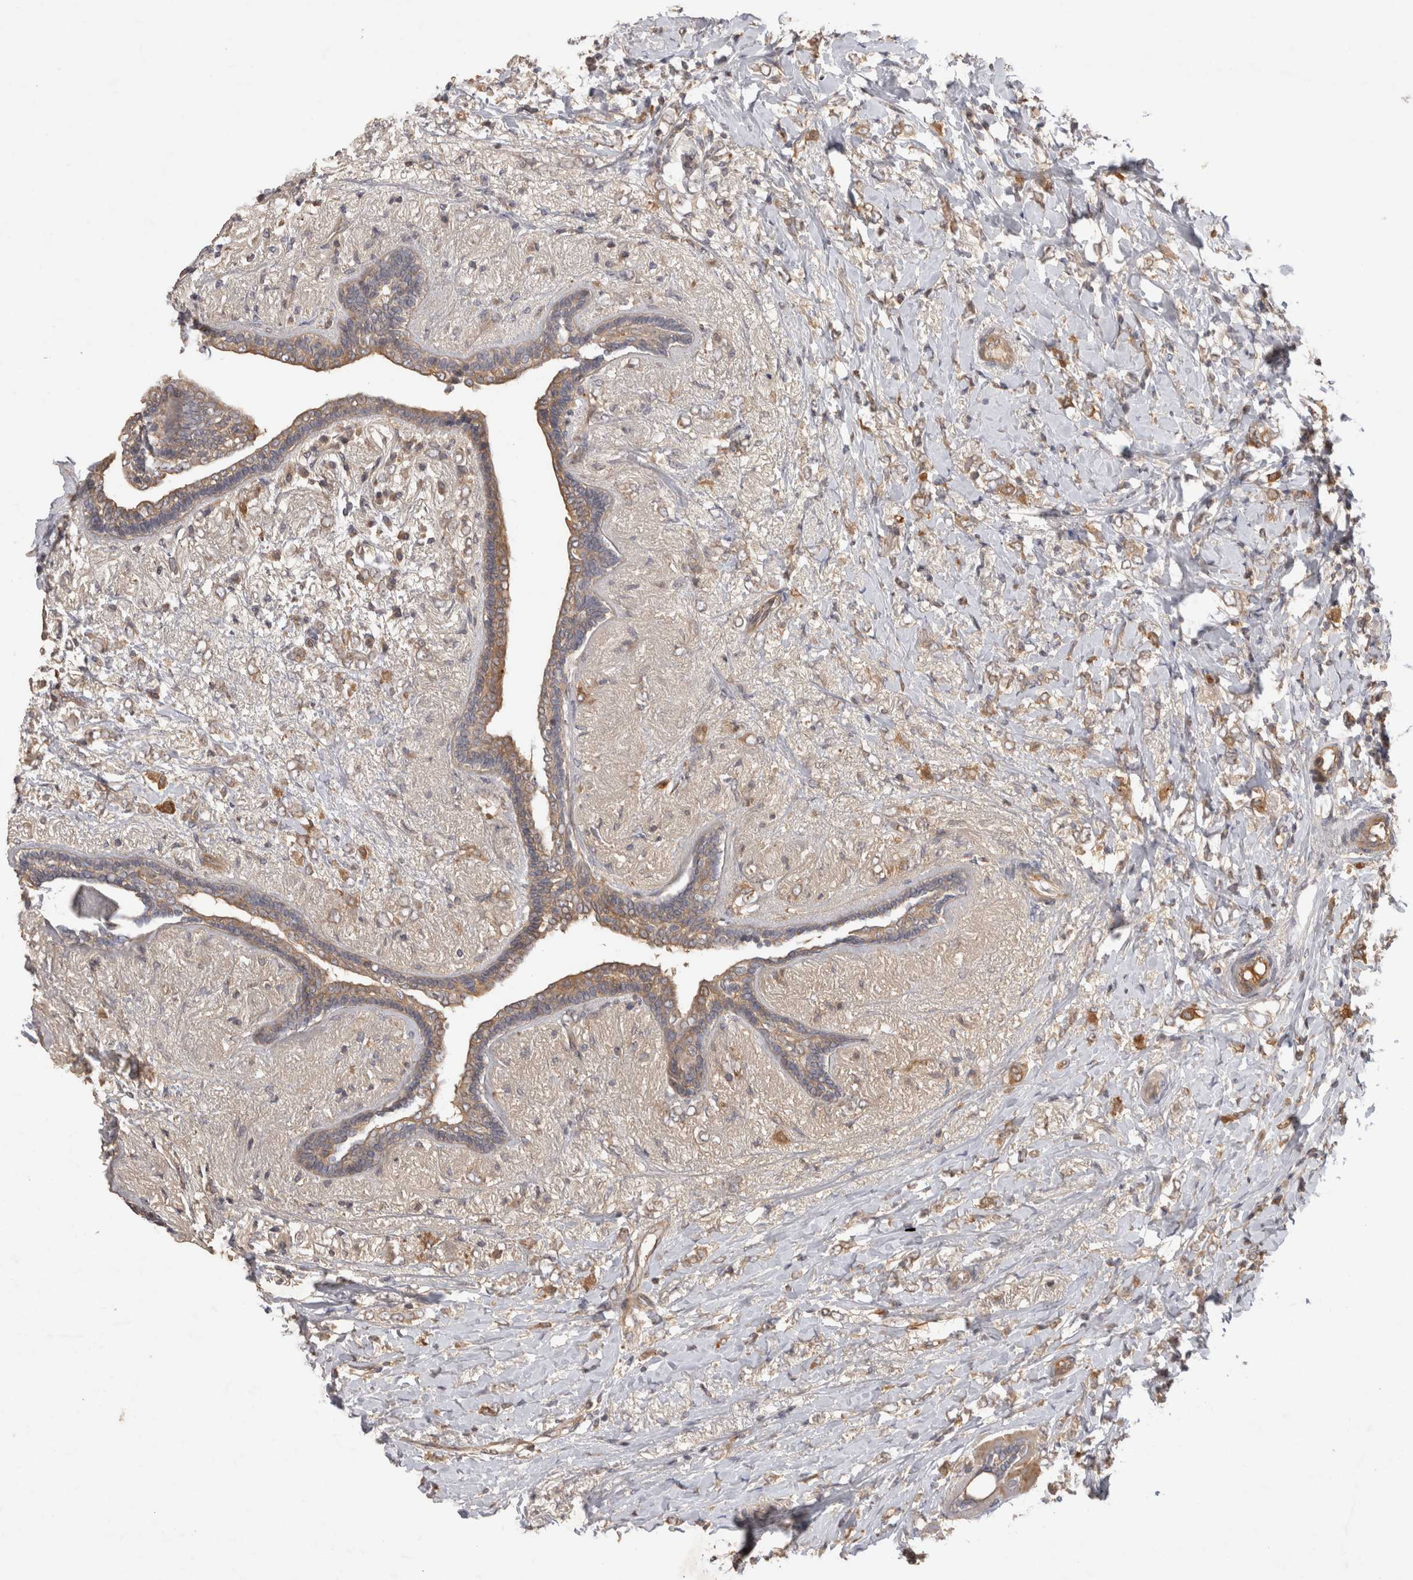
{"staining": {"intensity": "weak", "quantity": ">75%", "location": "cytoplasmic/membranous"}, "tissue": "breast cancer", "cell_type": "Tumor cells", "image_type": "cancer", "snomed": [{"axis": "morphology", "description": "Normal tissue, NOS"}, {"axis": "morphology", "description": "Lobular carcinoma"}, {"axis": "topography", "description": "Breast"}], "caption": "This is a photomicrograph of immunohistochemistry staining of breast lobular carcinoma, which shows weak expression in the cytoplasmic/membranous of tumor cells.", "gene": "PPP1R42", "patient": {"sex": "female", "age": 47}}